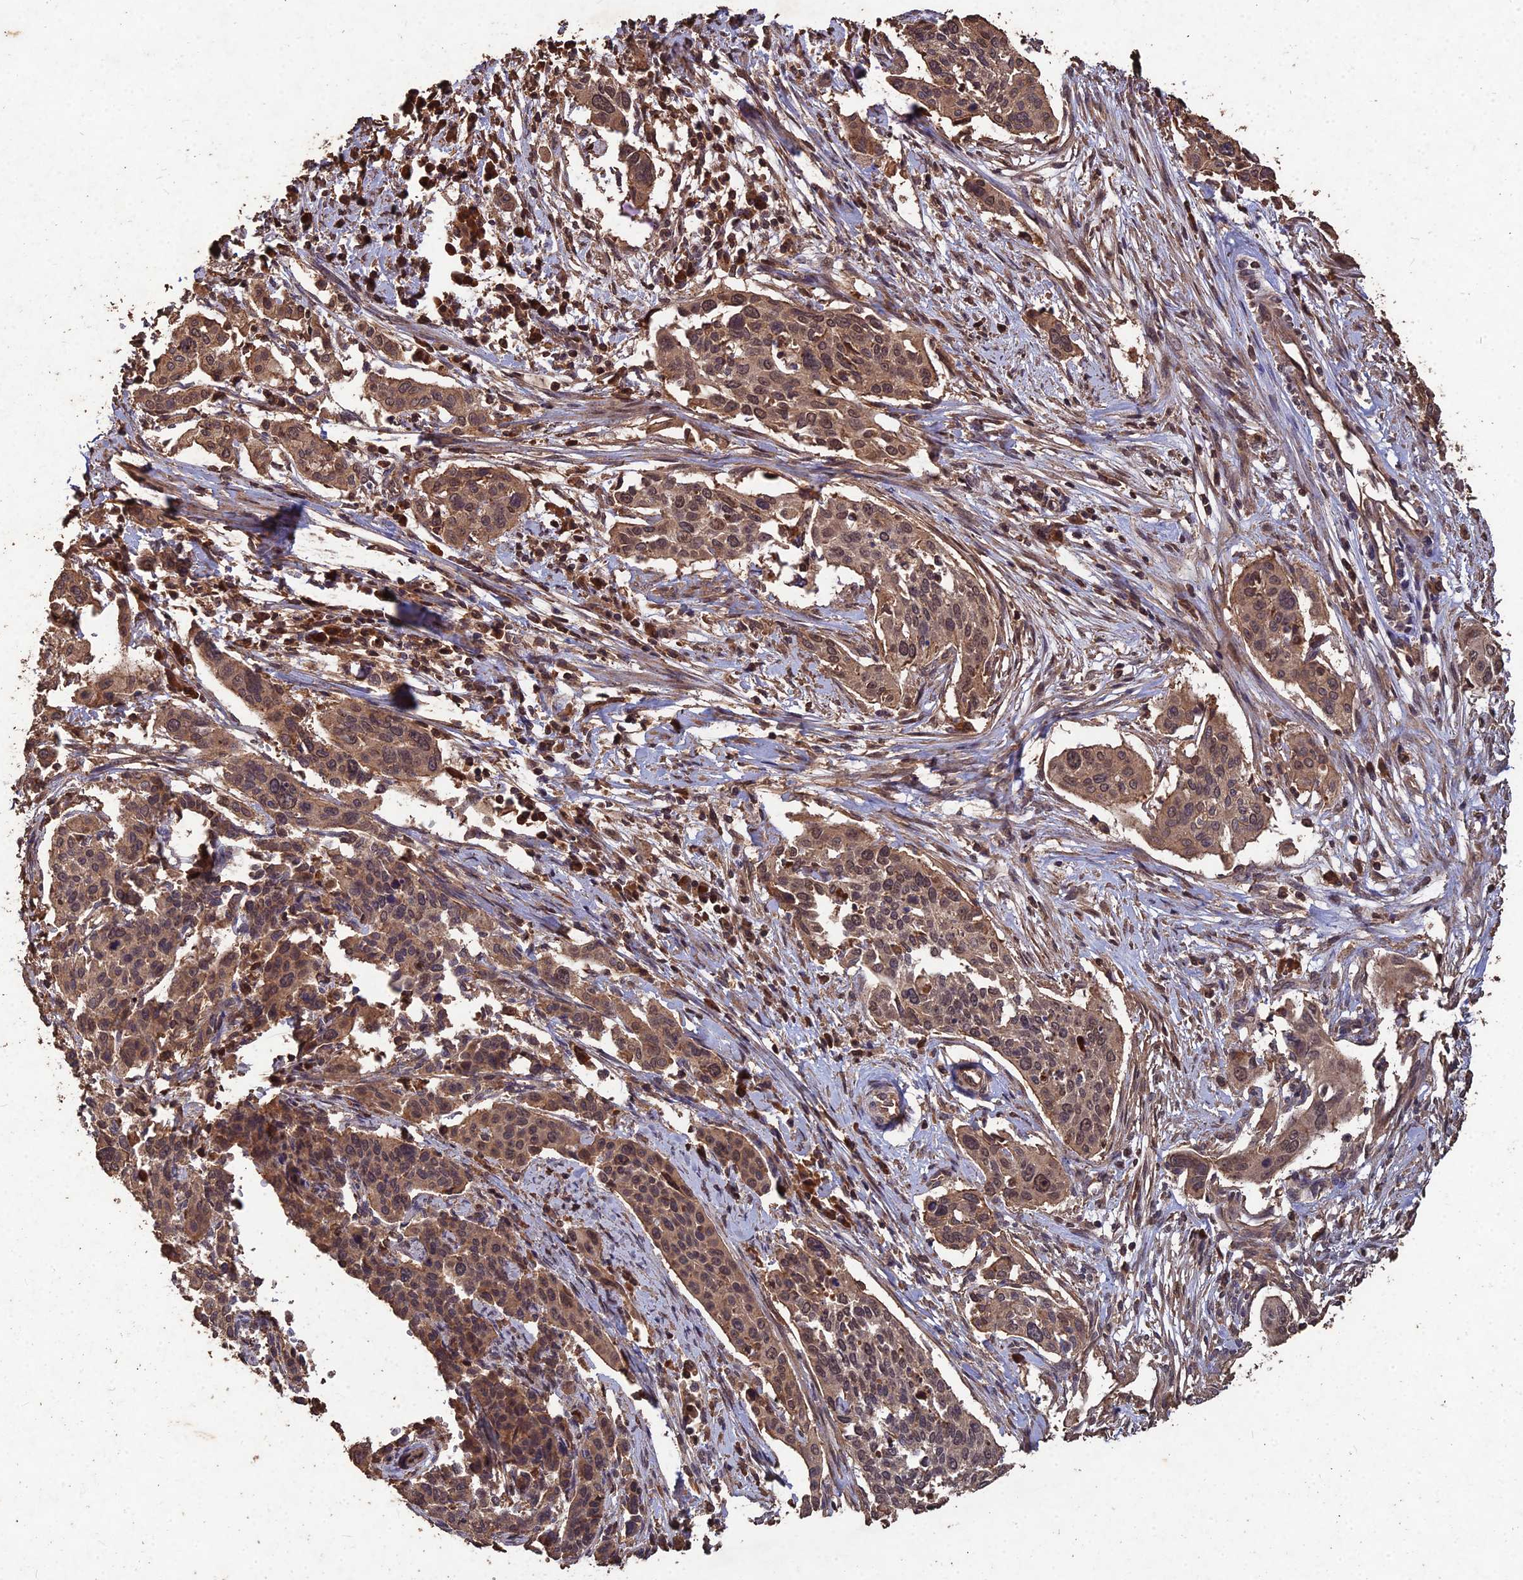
{"staining": {"intensity": "moderate", "quantity": "25%-75%", "location": "cytoplasmic/membranous,nuclear"}, "tissue": "cervical cancer", "cell_type": "Tumor cells", "image_type": "cancer", "snomed": [{"axis": "morphology", "description": "Squamous cell carcinoma, NOS"}, {"axis": "topography", "description": "Cervix"}], "caption": "Brown immunohistochemical staining in human squamous cell carcinoma (cervical) demonstrates moderate cytoplasmic/membranous and nuclear expression in about 25%-75% of tumor cells.", "gene": "SYMPK", "patient": {"sex": "female", "age": 44}}